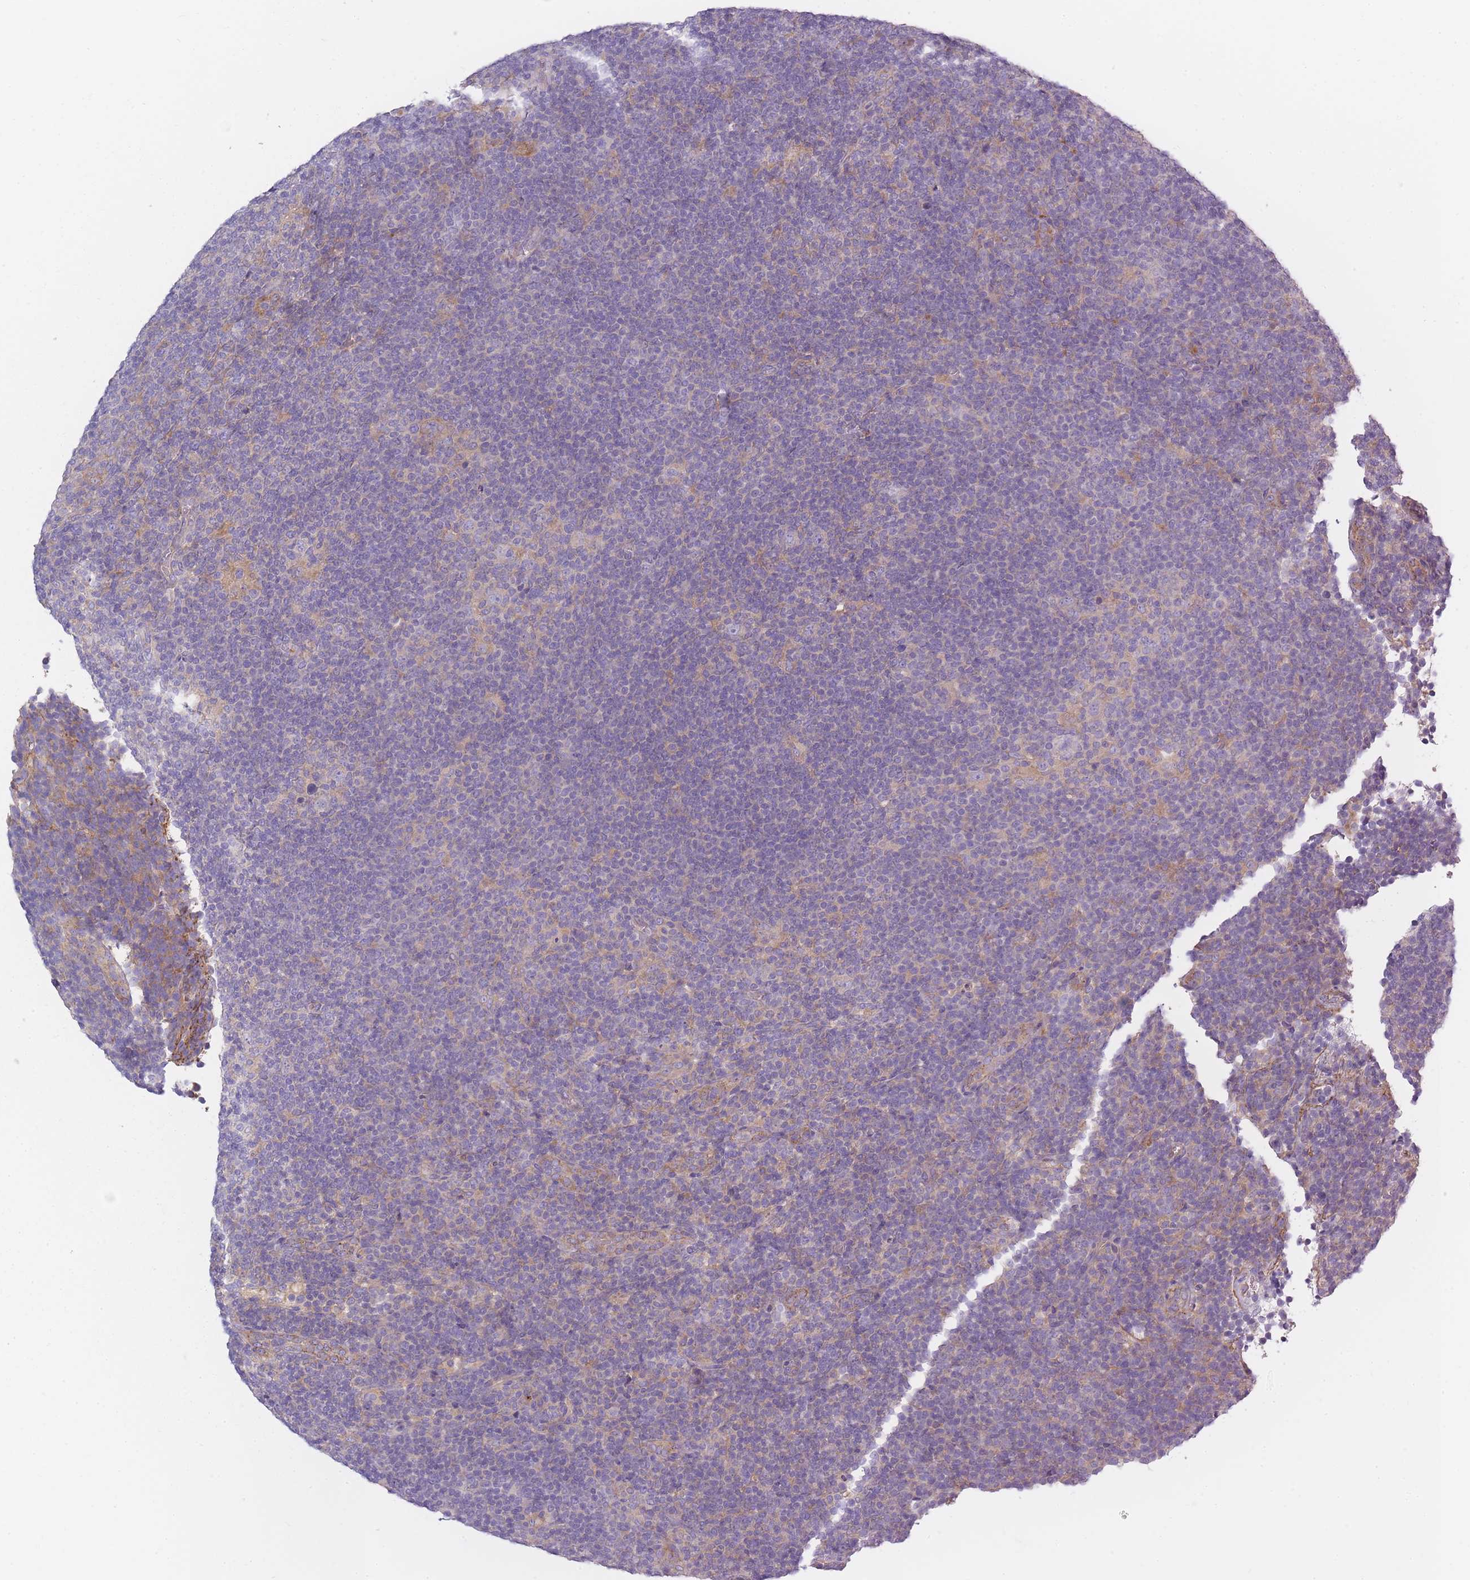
{"staining": {"intensity": "negative", "quantity": "none", "location": "none"}, "tissue": "lymphoma", "cell_type": "Tumor cells", "image_type": "cancer", "snomed": [{"axis": "morphology", "description": "Hodgkin's disease, NOS"}, {"axis": "topography", "description": "Lymph node"}], "caption": "Immunohistochemistry histopathology image of neoplastic tissue: lymphoma stained with DAB (3,3'-diaminobenzidine) reveals no significant protein staining in tumor cells. (Immunohistochemistry (ihc), brightfield microscopy, high magnification).", "gene": "AP3M2", "patient": {"sex": "female", "age": 57}}